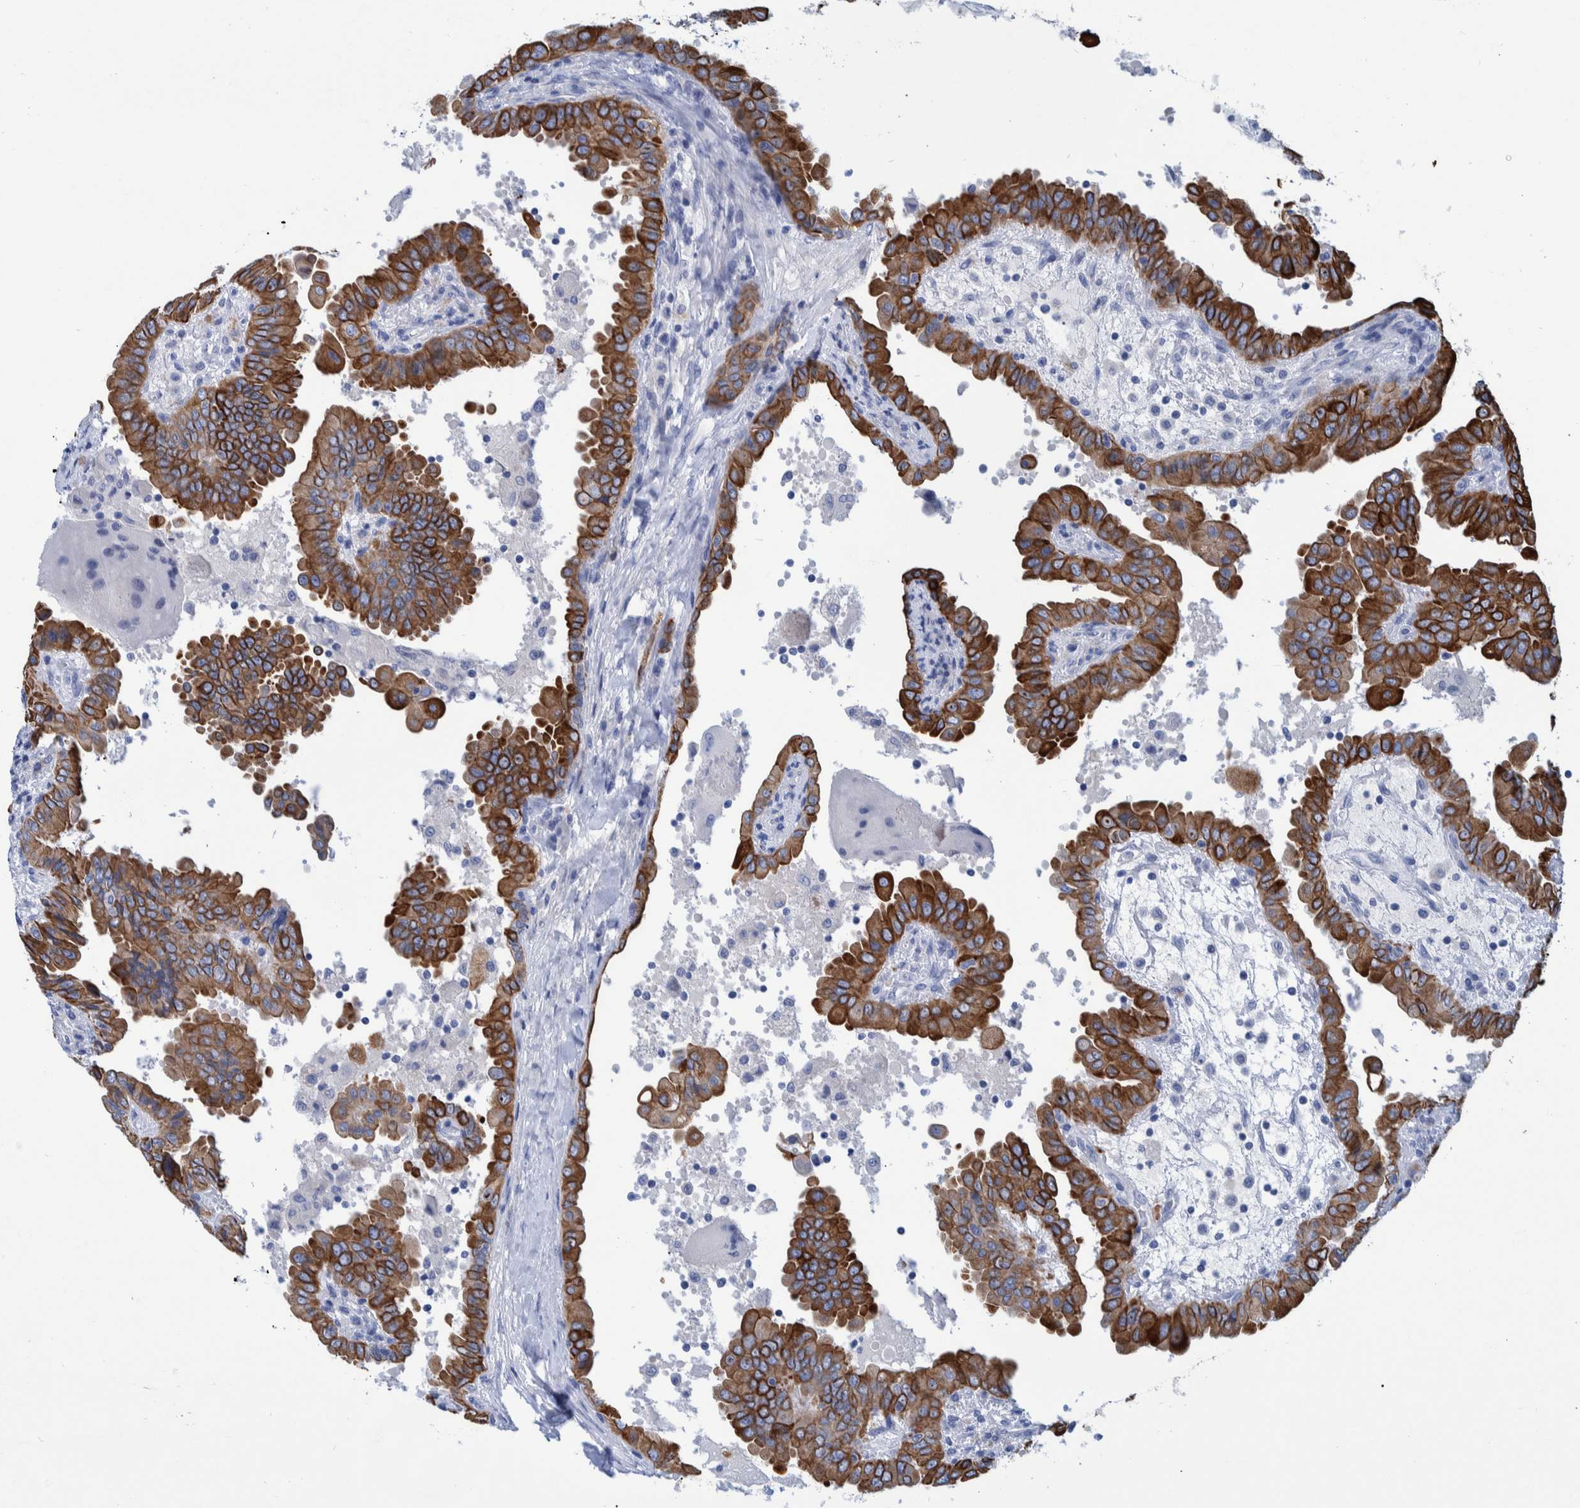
{"staining": {"intensity": "strong", "quantity": ">75%", "location": "cytoplasmic/membranous"}, "tissue": "thyroid cancer", "cell_type": "Tumor cells", "image_type": "cancer", "snomed": [{"axis": "morphology", "description": "Papillary adenocarcinoma, NOS"}, {"axis": "topography", "description": "Thyroid gland"}], "caption": "IHC staining of papillary adenocarcinoma (thyroid), which demonstrates high levels of strong cytoplasmic/membranous staining in about >75% of tumor cells indicating strong cytoplasmic/membranous protein positivity. The staining was performed using DAB (3,3'-diaminobenzidine) (brown) for protein detection and nuclei were counterstained in hematoxylin (blue).", "gene": "MKS1", "patient": {"sex": "male", "age": 33}}